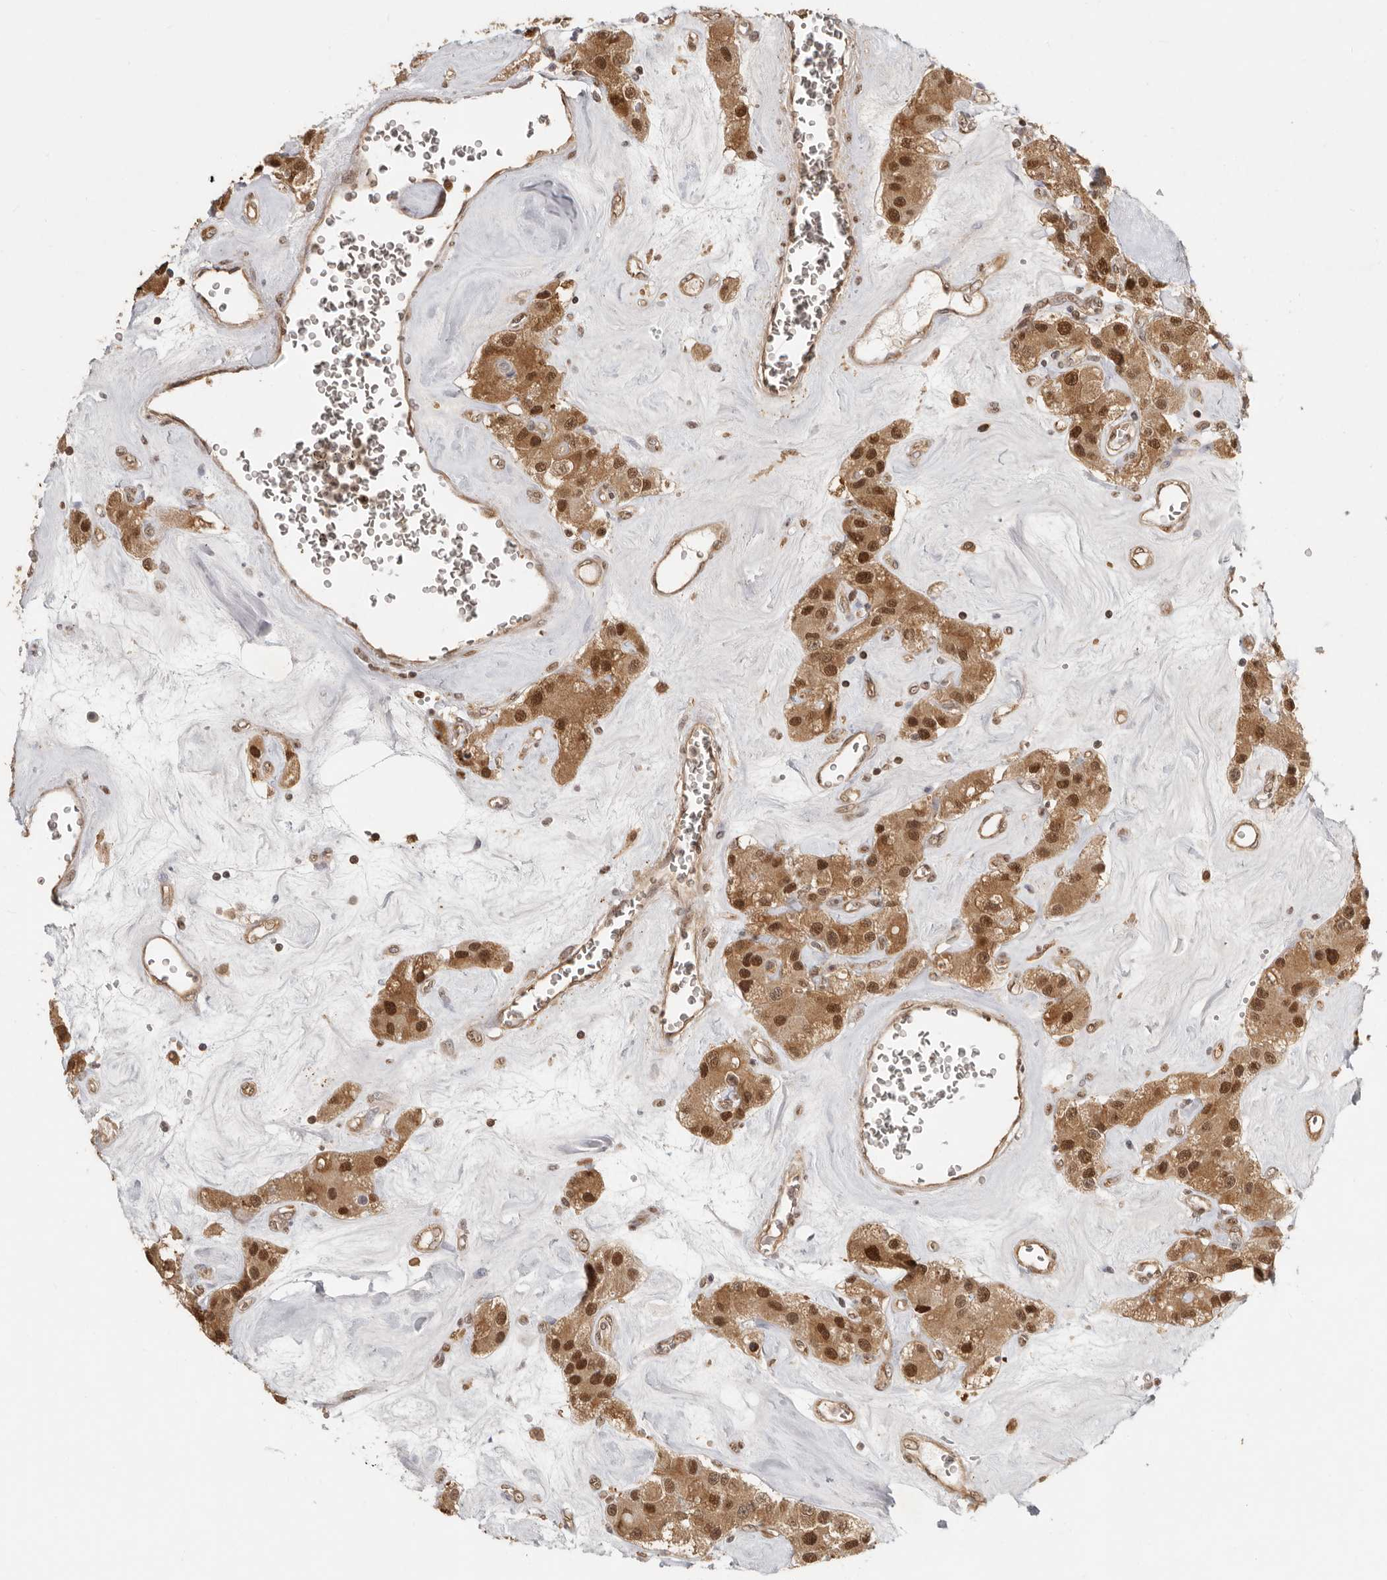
{"staining": {"intensity": "strong", "quantity": ">75%", "location": "cytoplasmic/membranous,nuclear"}, "tissue": "carcinoid", "cell_type": "Tumor cells", "image_type": "cancer", "snomed": [{"axis": "morphology", "description": "Carcinoid, malignant, NOS"}, {"axis": "topography", "description": "Pancreas"}], "caption": "This photomicrograph exhibits IHC staining of carcinoid, with high strong cytoplasmic/membranous and nuclear staining in approximately >75% of tumor cells.", "gene": "PSMA5", "patient": {"sex": "male", "age": 41}}